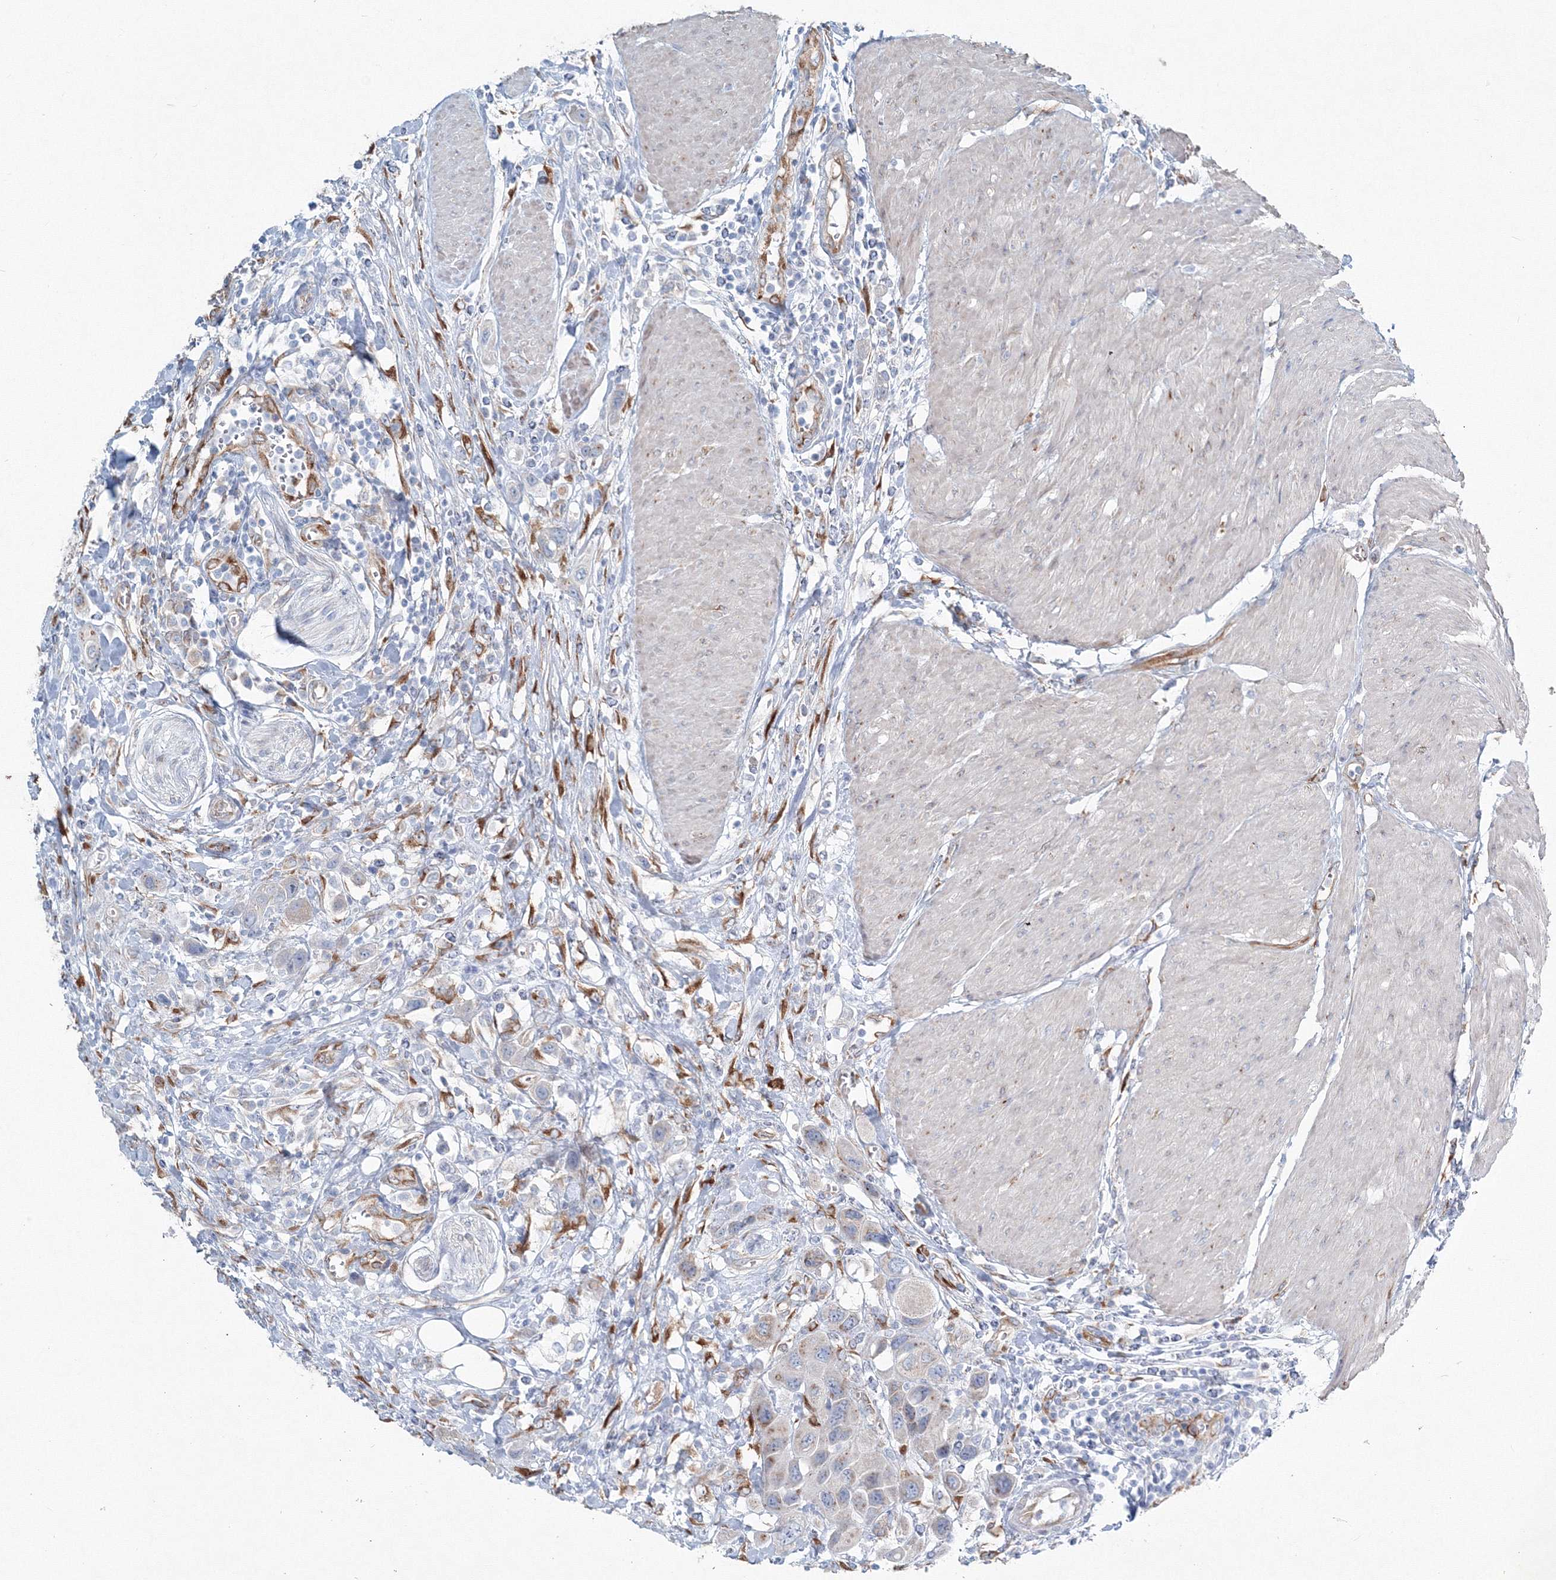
{"staining": {"intensity": "negative", "quantity": "none", "location": "none"}, "tissue": "urothelial cancer", "cell_type": "Tumor cells", "image_type": "cancer", "snomed": [{"axis": "morphology", "description": "Urothelial carcinoma, High grade"}, {"axis": "topography", "description": "Urinary bladder"}], "caption": "Protein analysis of urothelial cancer displays no significant expression in tumor cells.", "gene": "RCN1", "patient": {"sex": "male", "age": 50}}